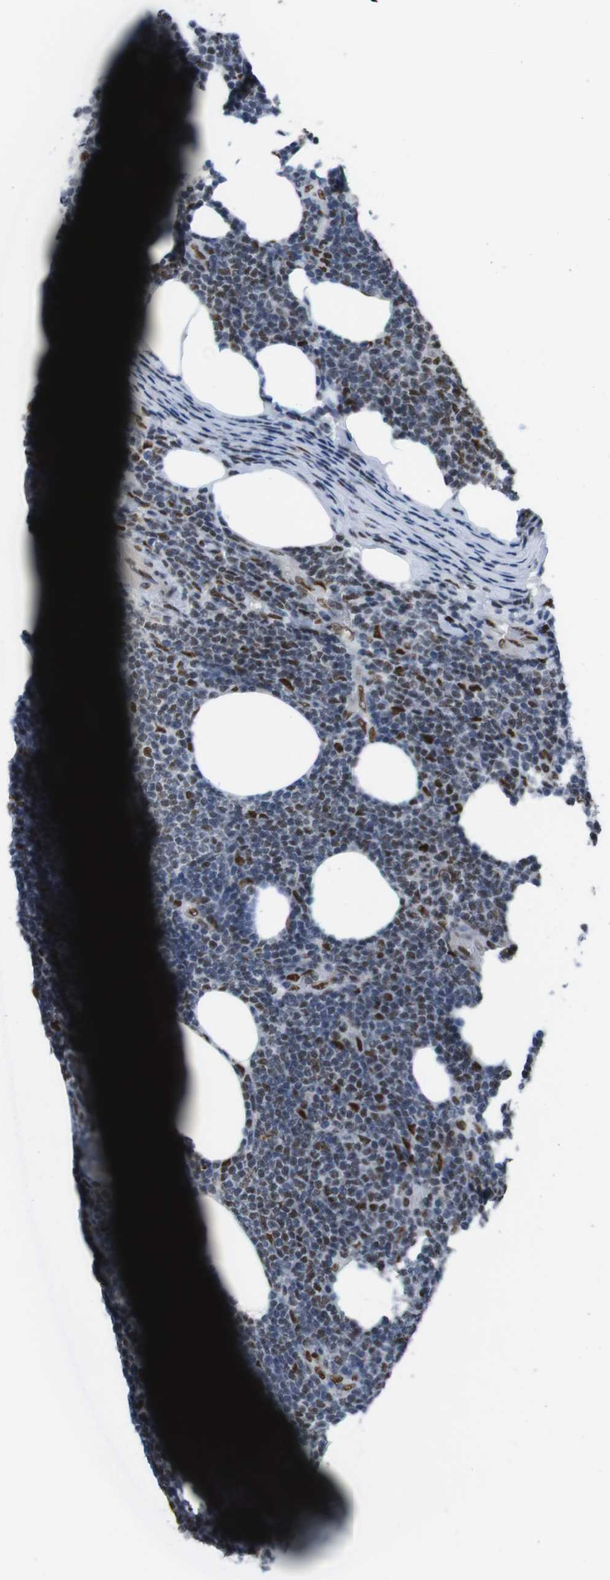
{"staining": {"intensity": "strong", "quantity": "25%-75%", "location": "nuclear"}, "tissue": "lymphoma", "cell_type": "Tumor cells", "image_type": "cancer", "snomed": [{"axis": "morphology", "description": "Malignant lymphoma, non-Hodgkin's type, Low grade"}, {"axis": "topography", "description": "Lymph node"}], "caption": "Lymphoma stained with immunohistochemistry demonstrates strong nuclear staining in approximately 25%-75% of tumor cells.", "gene": "PSME3", "patient": {"sex": "male", "age": 66}}